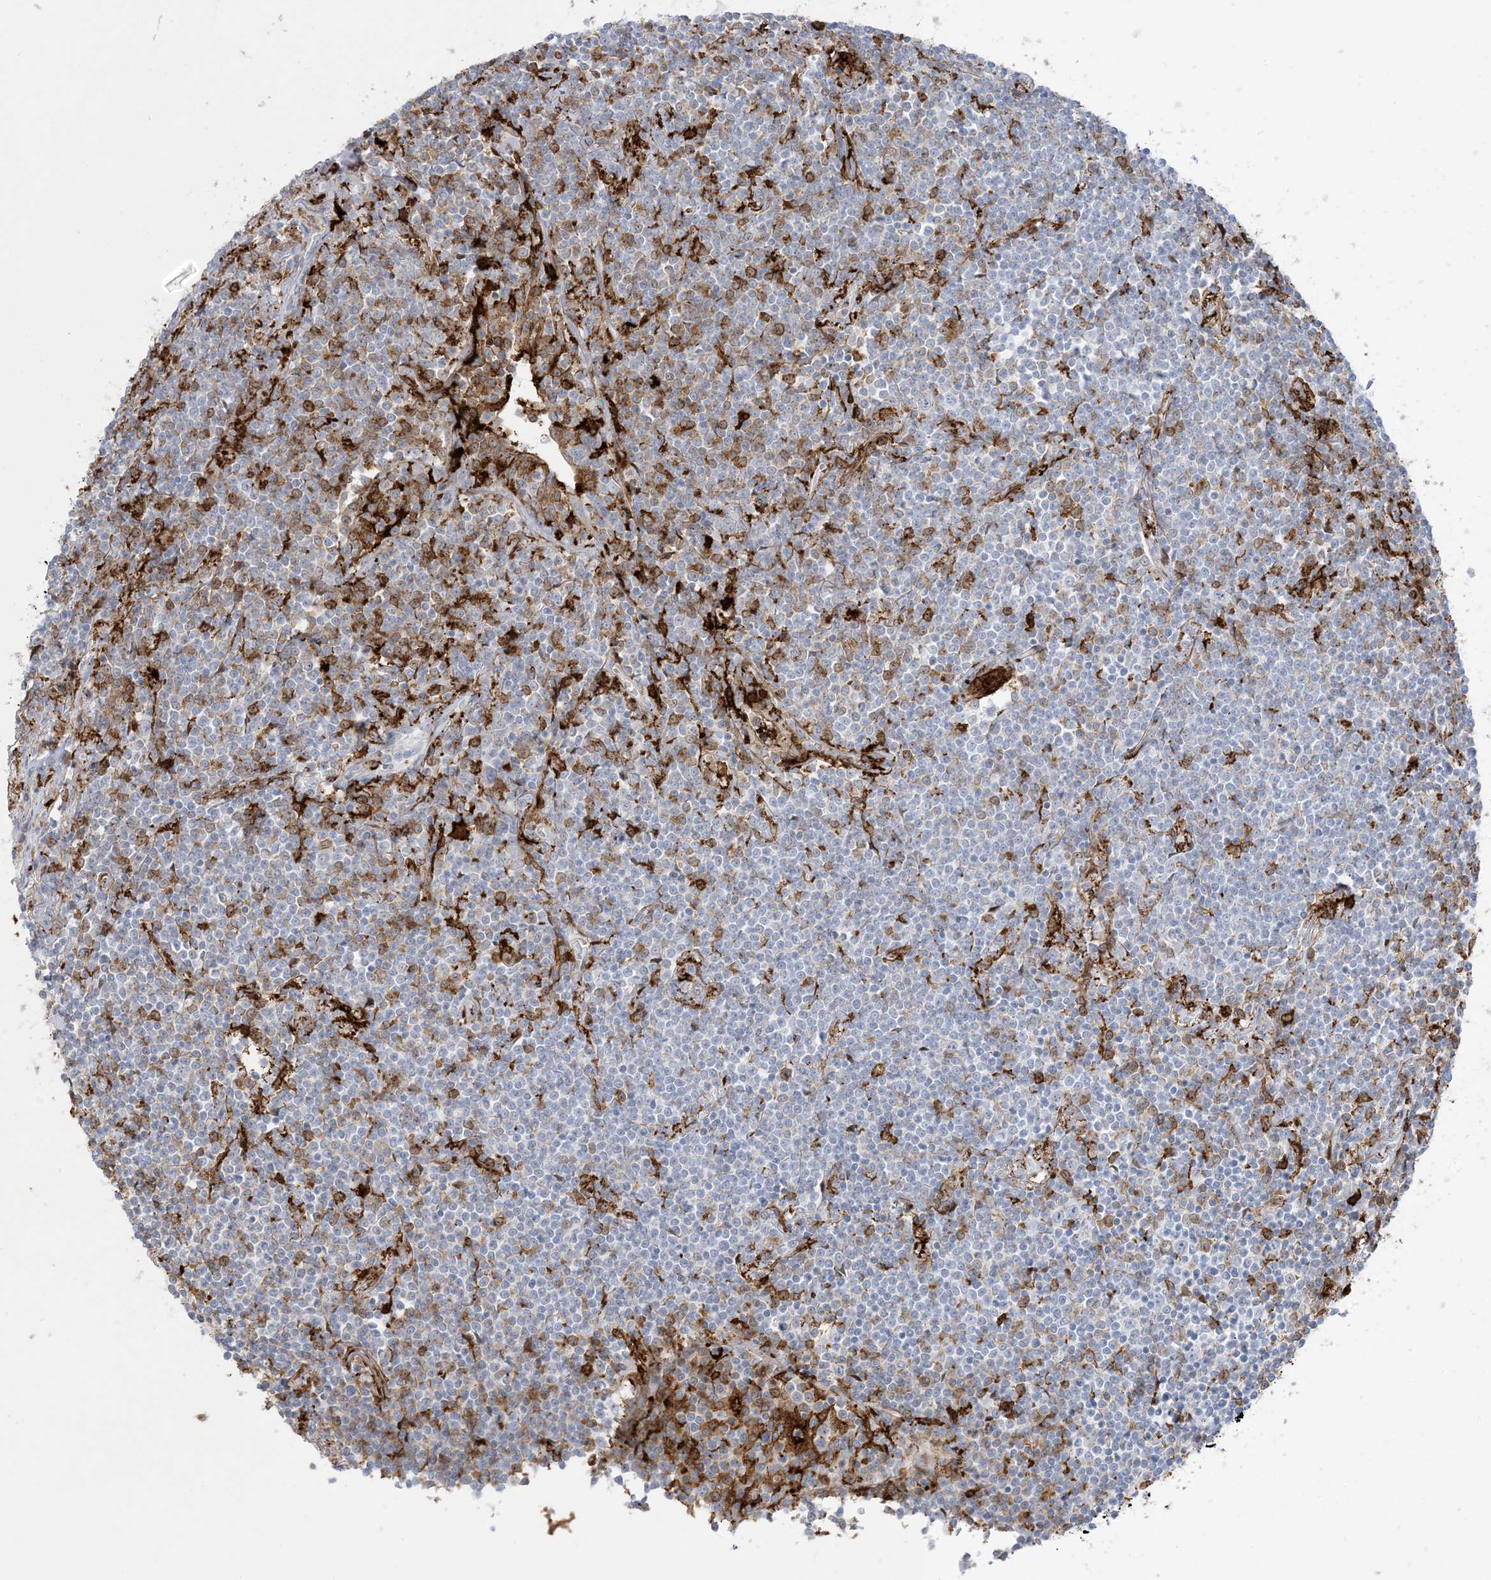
{"staining": {"intensity": "negative", "quantity": "none", "location": "none"}, "tissue": "lymphoma", "cell_type": "Tumor cells", "image_type": "cancer", "snomed": [{"axis": "morphology", "description": "Malignant lymphoma, non-Hodgkin's type, Low grade"}, {"axis": "topography", "description": "Lung"}], "caption": "IHC micrograph of human low-grade malignant lymphoma, non-Hodgkin's type stained for a protein (brown), which displays no expression in tumor cells. The staining was performed using DAB to visualize the protein expression in brown, while the nuclei were stained in blue with hematoxylin (Magnification: 20x).", "gene": "ICMT", "patient": {"sex": "female", "age": 71}}